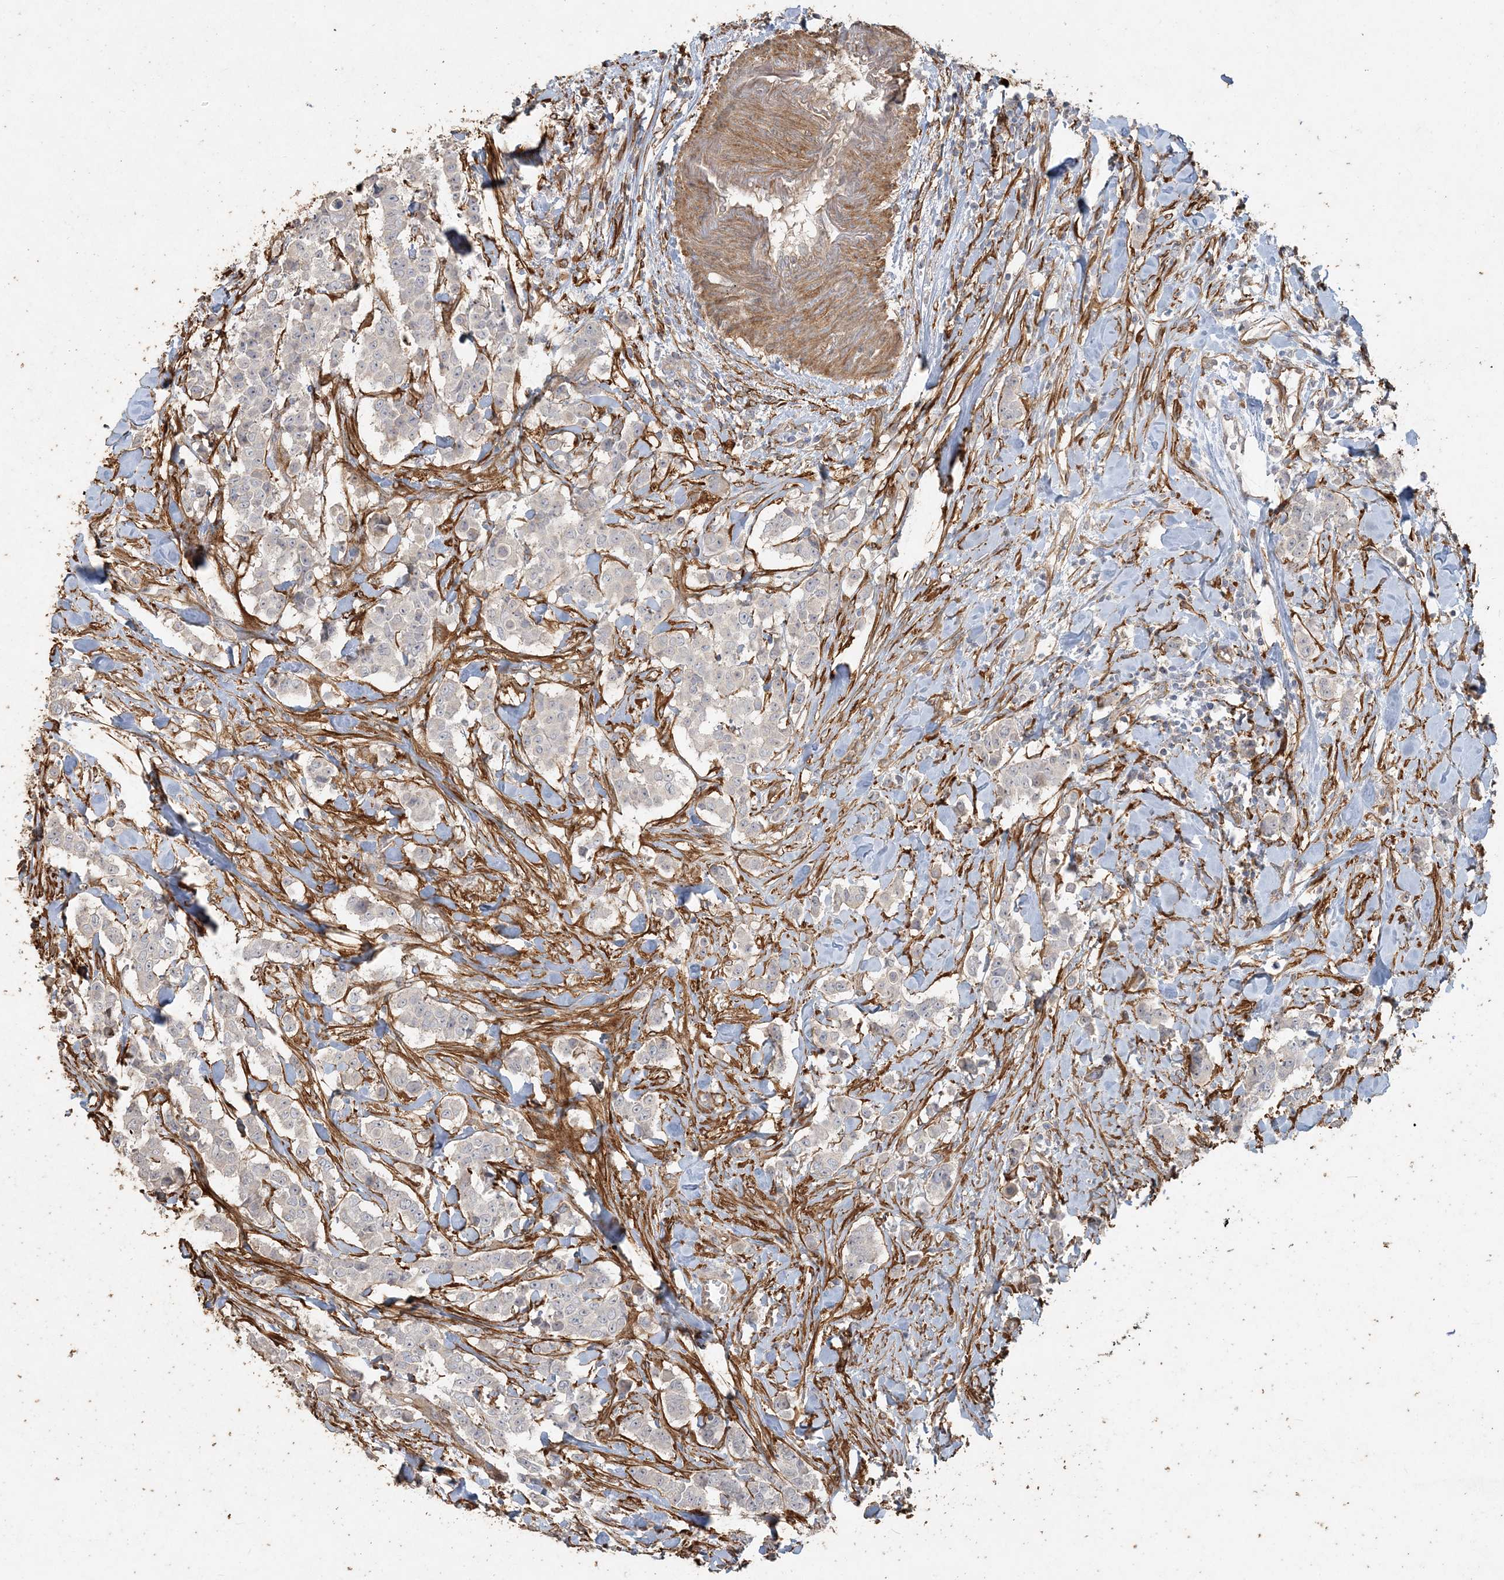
{"staining": {"intensity": "negative", "quantity": "none", "location": "none"}, "tissue": "breast cancer", "cell_type": "Tumor cells", "image_type": "cancer", "snomed": [{"axis": "morphology", "description": "Duct carcinoma"}, {"axis": "topography", "description": "Breast"}], "caption": "Breast infiltrating ductal carcinoma was stained to show a protein in brown. There is no significant expression in tumor cells.", "gene": "RNF145", "patient": {"sex": "female", "age": 40}}